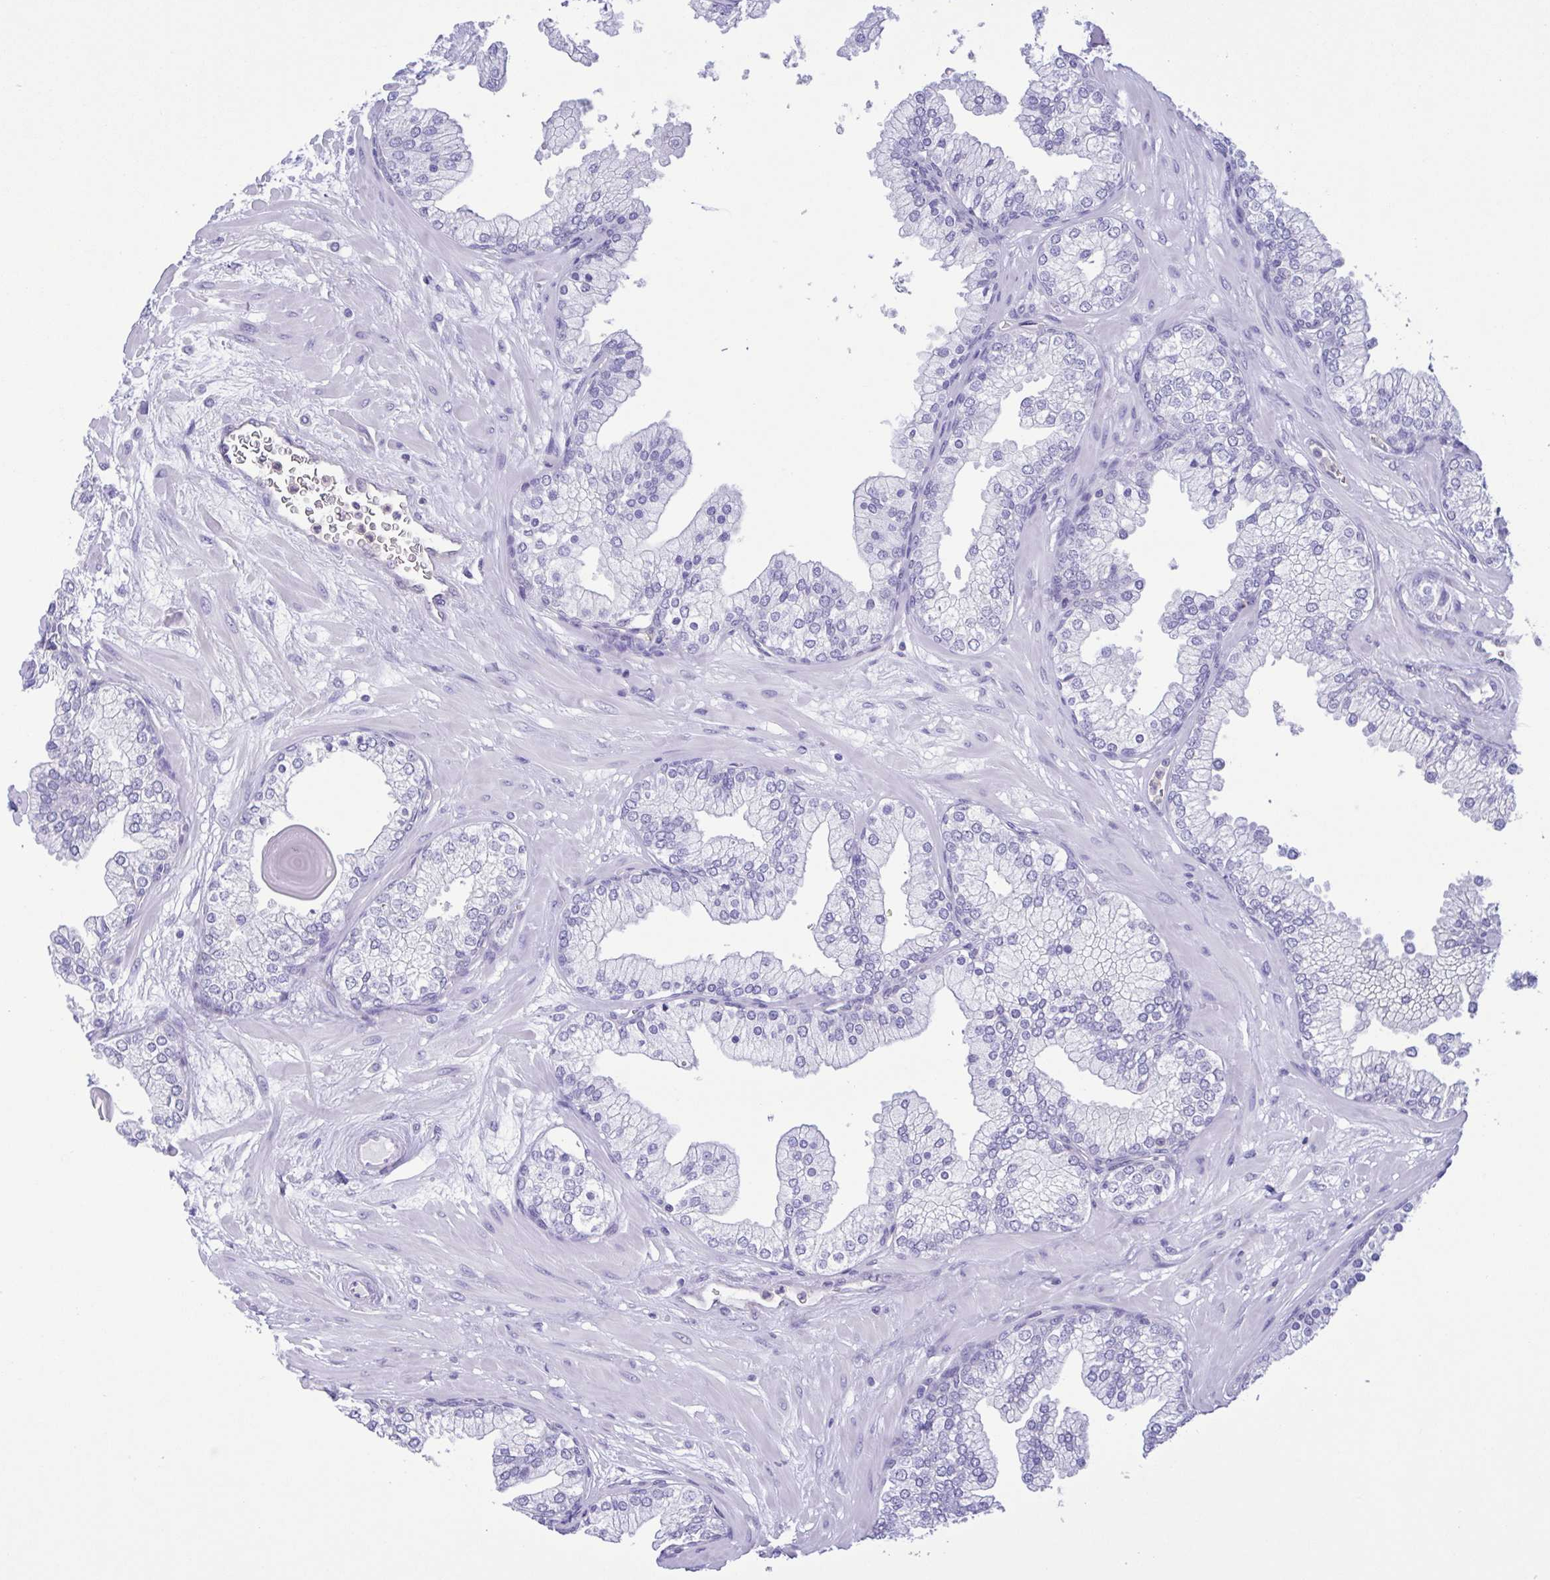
{"staining": {"intensity": "negative", "quantity": "none", "location": "none"}, "tissue": "prostate", "cell_type": "Glandular cells", "image_type": "normal", "snomed": [{"axis": "morphology", "description": "Normal tissue, NOS"}, {"axis": "topography", "description": "Prostate"}, {"axis": "topography", "description": "Peripheral nerve tissue"}], "caption": "Normal prostate was stained to show a protein in brown. There is no significant expression in glandular cells.", "gene": "LDHC", "patient": {"sex": "male", "age": 61}}